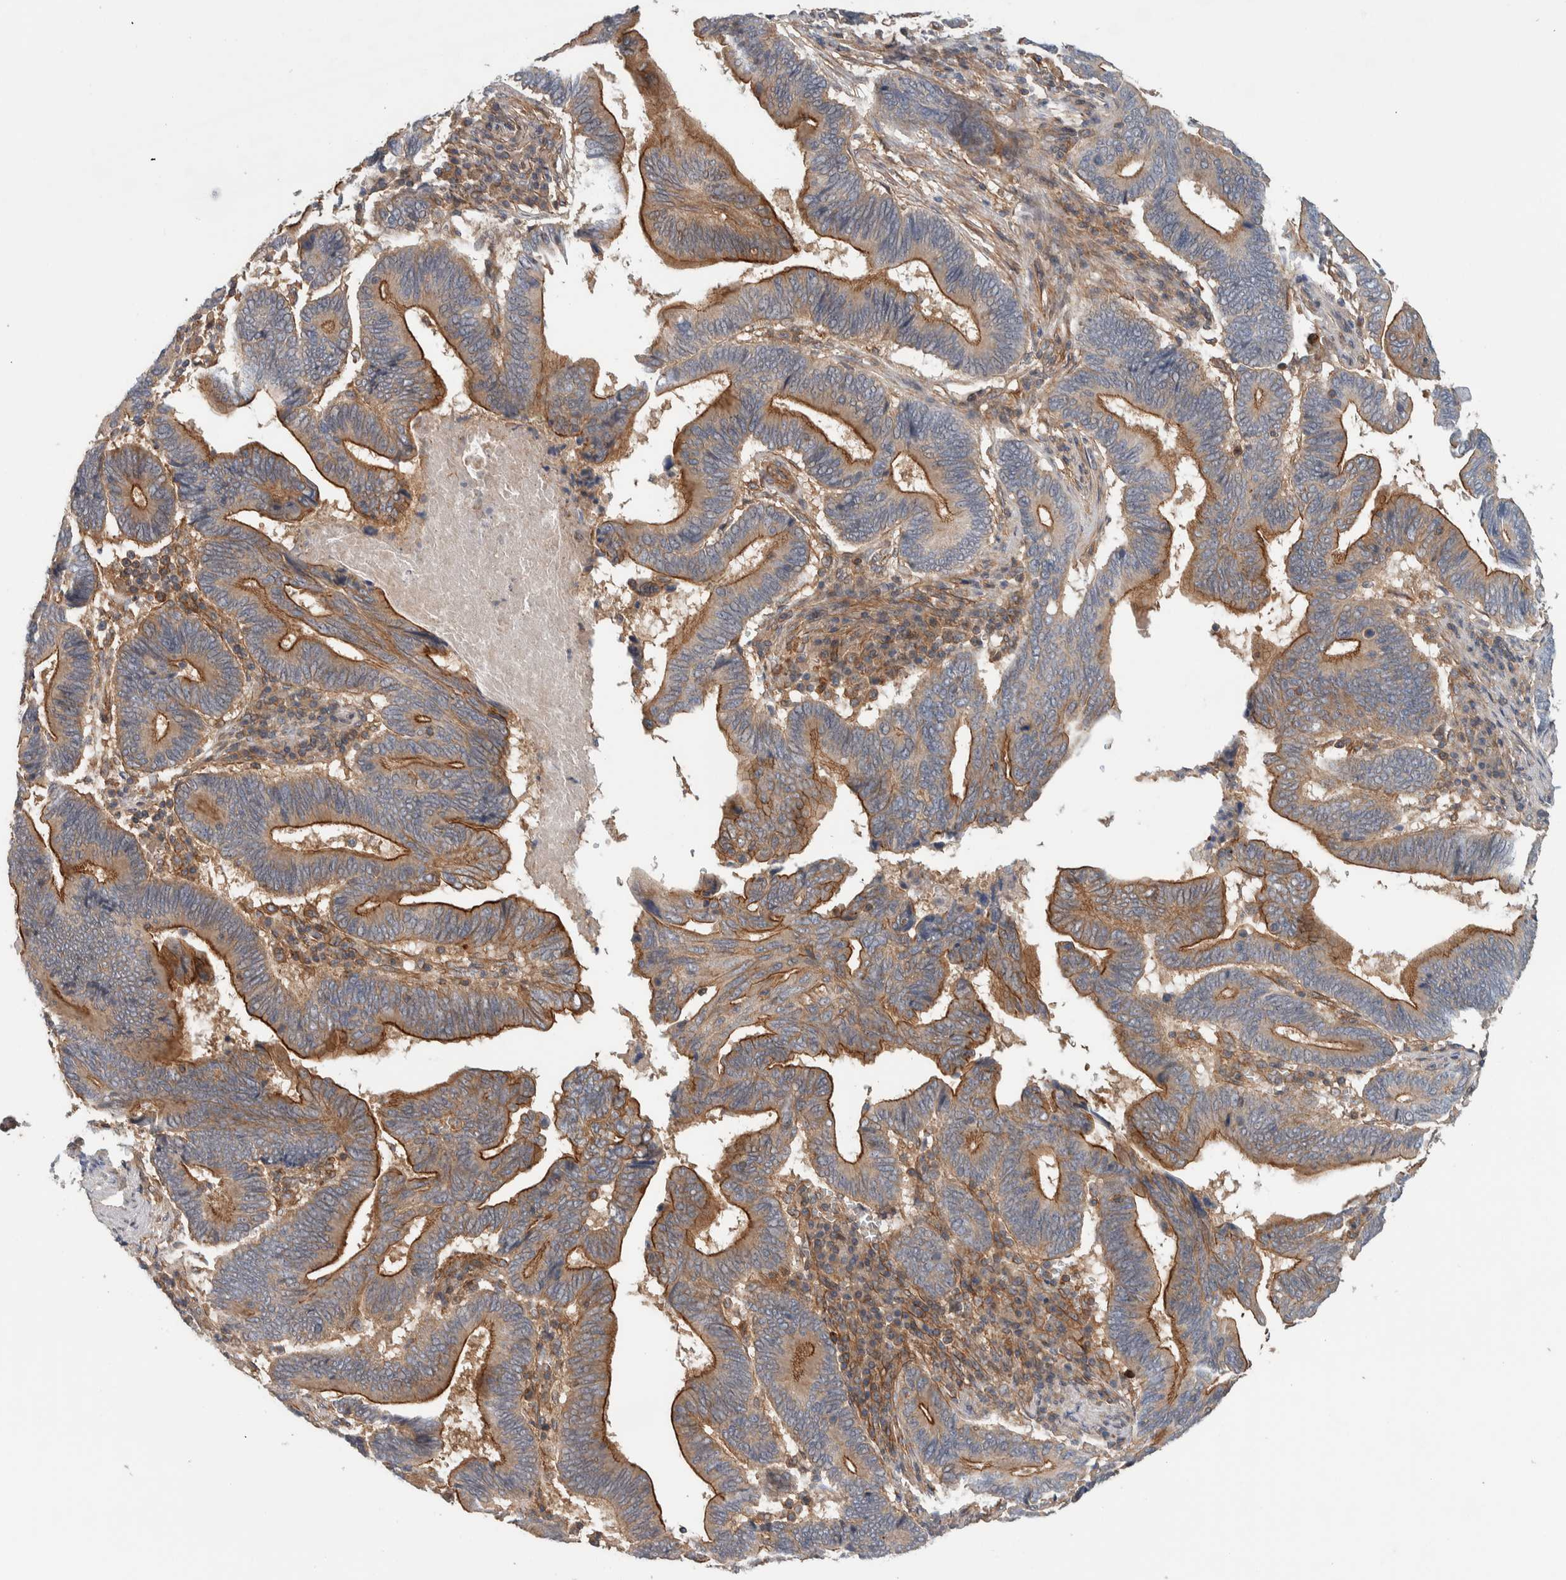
{"staining": {"intensity": "moderate", "quantity": ">75%", "location": "cytoplasmic/membranous"}, "tissue": "pancreatic cancer", "cell_type": "Tumor cells", "image_type": "cancer", "snomed": [{"axis": "morphology", "description": "Adenocarcinoma, NOS"}, {"axis": "topography", "description": "Pancreas"}], "caption": "IHC of pancreatic cancer reveals medium levels of moderate cytoplasmic/membranous staining in about >75% of tumor cells. (DAB (3,3'-diaminobenzidine) = brown stain, brightfield microscopy at high magnification).", "gene": "MPRIP", "patient": {"sex": "female", "age": 70}}